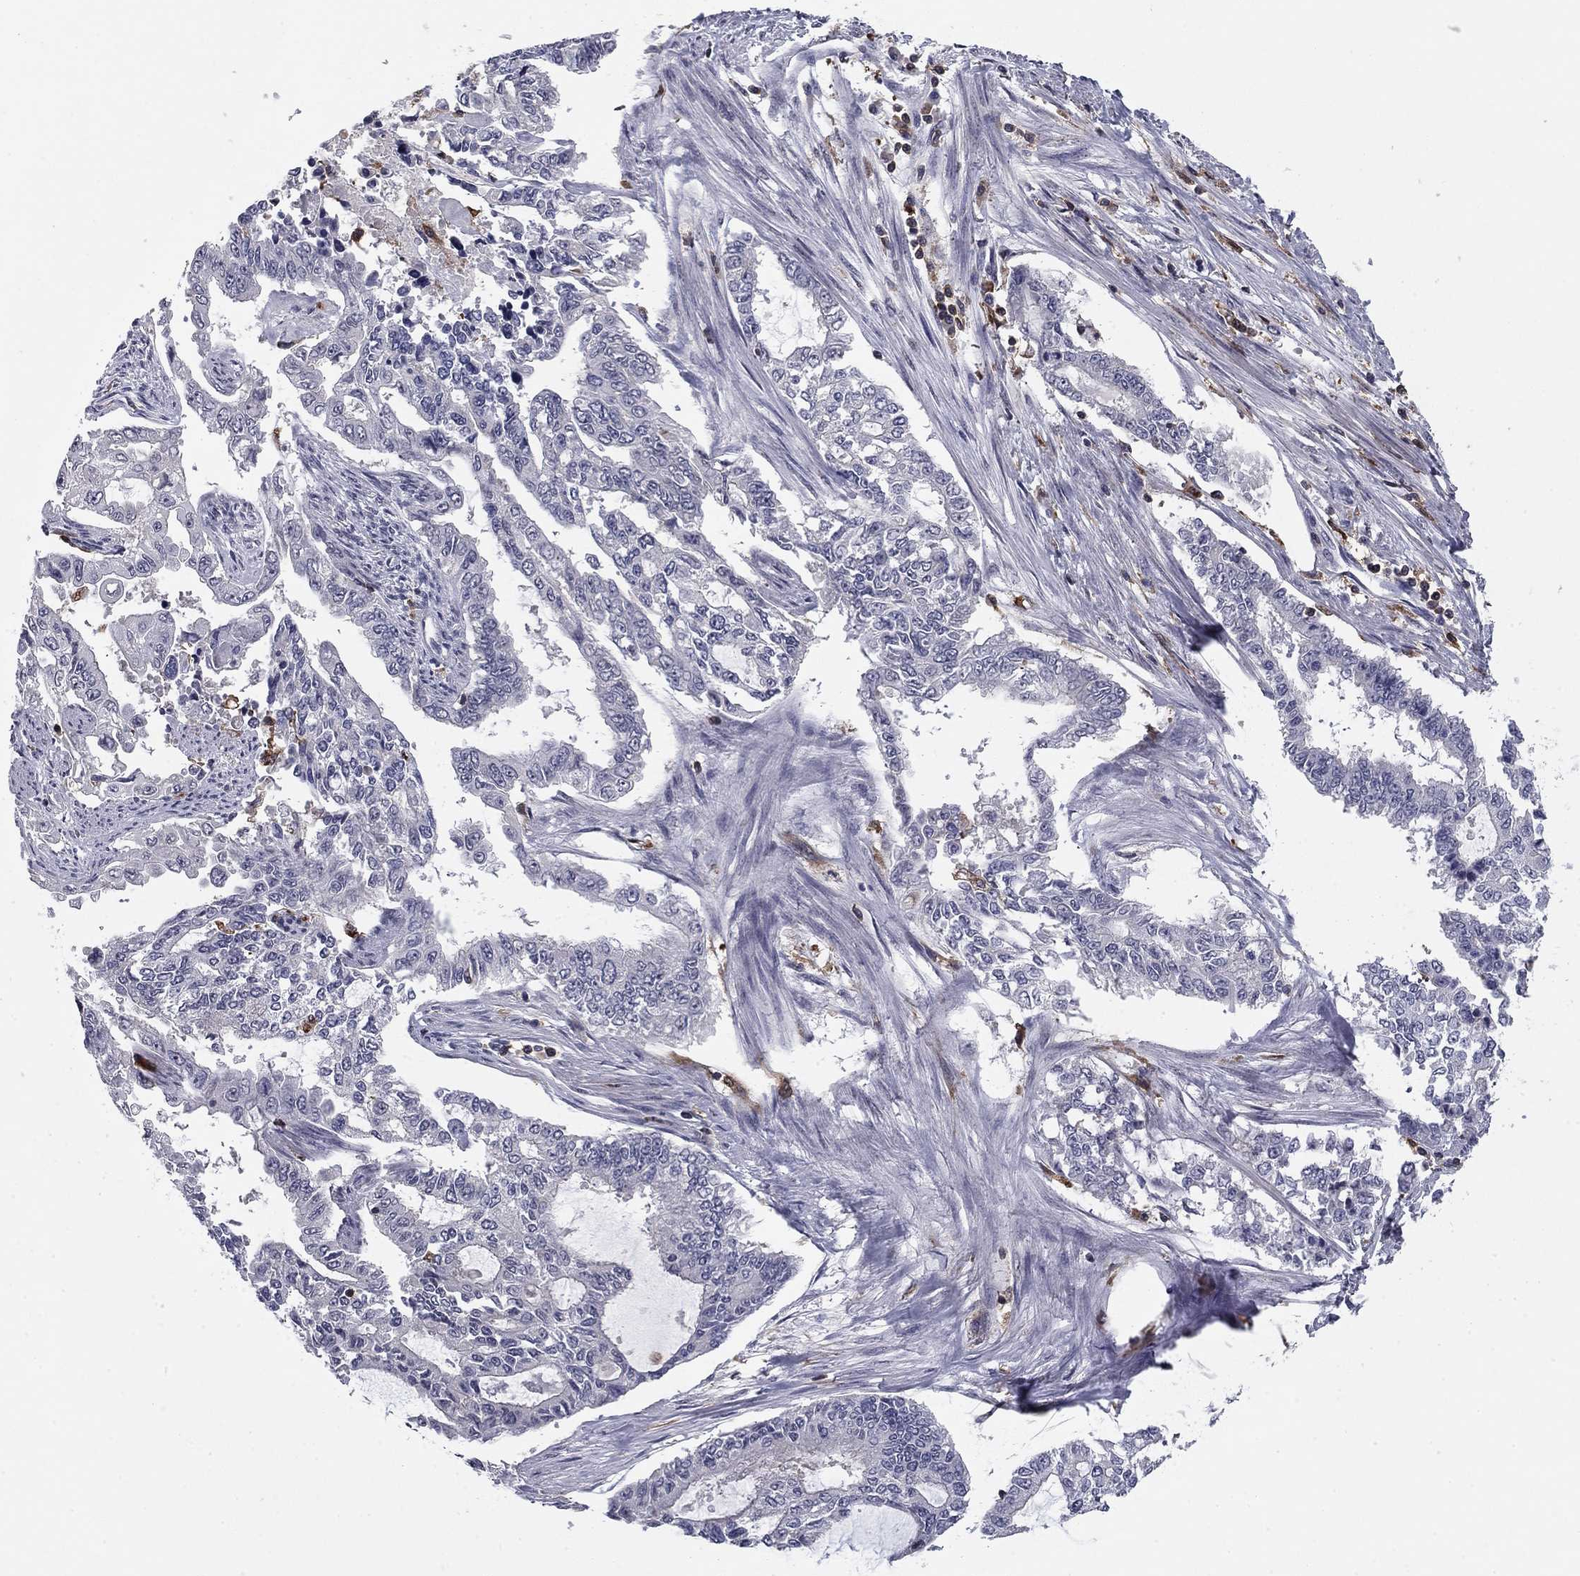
{"staining": {"intensity": "negative", "quantity": "none", "location": "none"}, "tissue": "endometrial cancer", "cell_type": "Tumor cells", "image_type": "cancer", "snomed": [{"axis": "morphology", "description": "Adenocarcinoma, NOS"}, {"axis": "topography", "description": "Uterus"}], "caption": "There is no significant positivity in tumor cells of endometrial adenocarcinoma.", "gene": "PLCB2", "patient": {"sex": "female", "age": 59}}